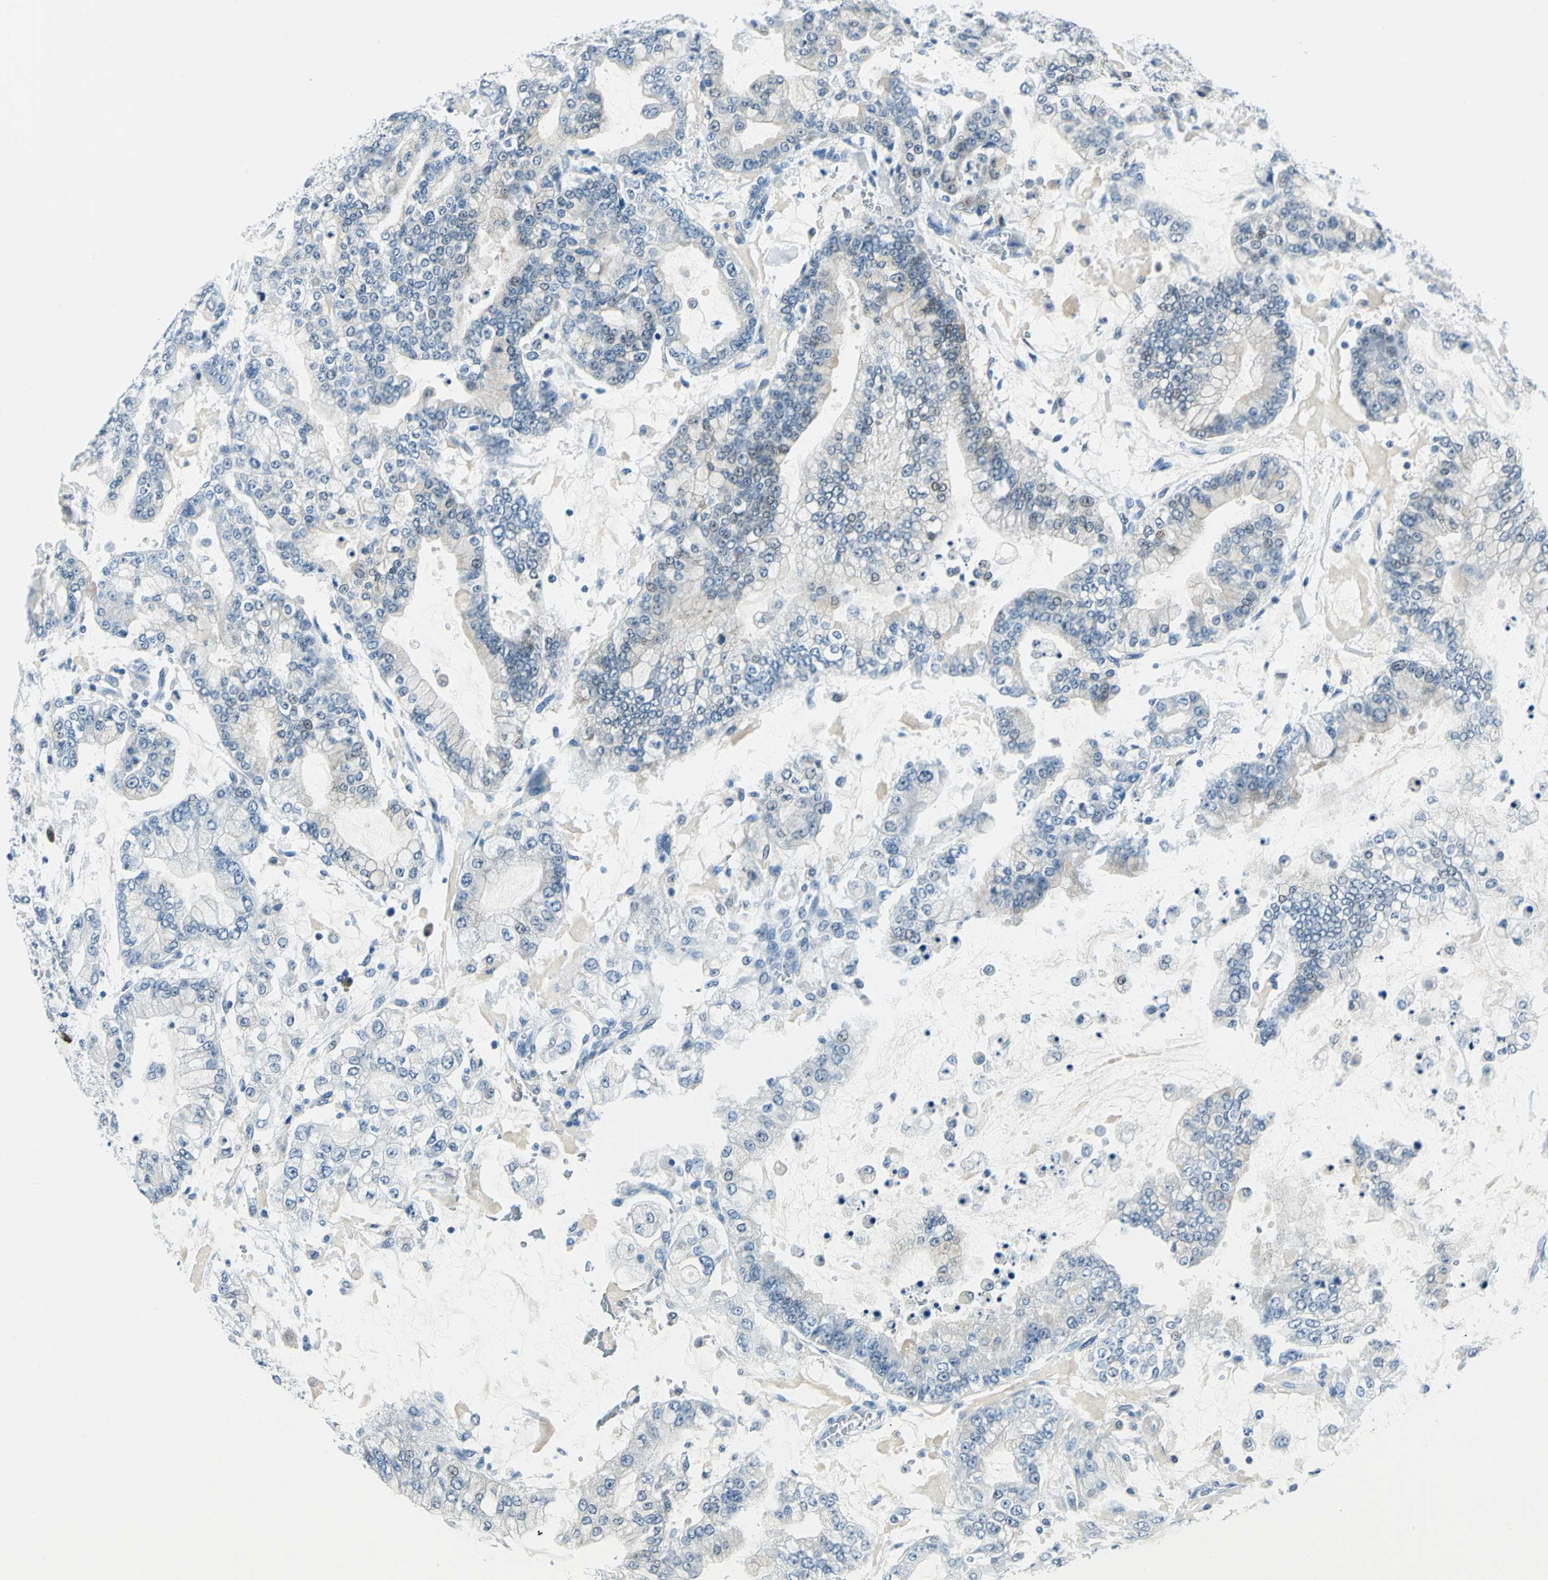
{"staining": {"intensity": "weak", "quantity": "<25%", "location": "cytoplasmic/membranous,nuclear"}, "tissue": "stomach cancer", "cell_type": "Tumor cells", "image_type": "cancer", "snomed": [{"axis": "morphology", "description": "Adenocarcinoma, NOS"}, {"axis": "topography", "description": "Stomach"}], "caption": "DAB immunohistochemical staining of human stomach cancer (adenocarcinoma) reveals no significant expression in tumor cells.", "gene": "AKR1A1", "patient": {"sex": "male", "age": 76}}